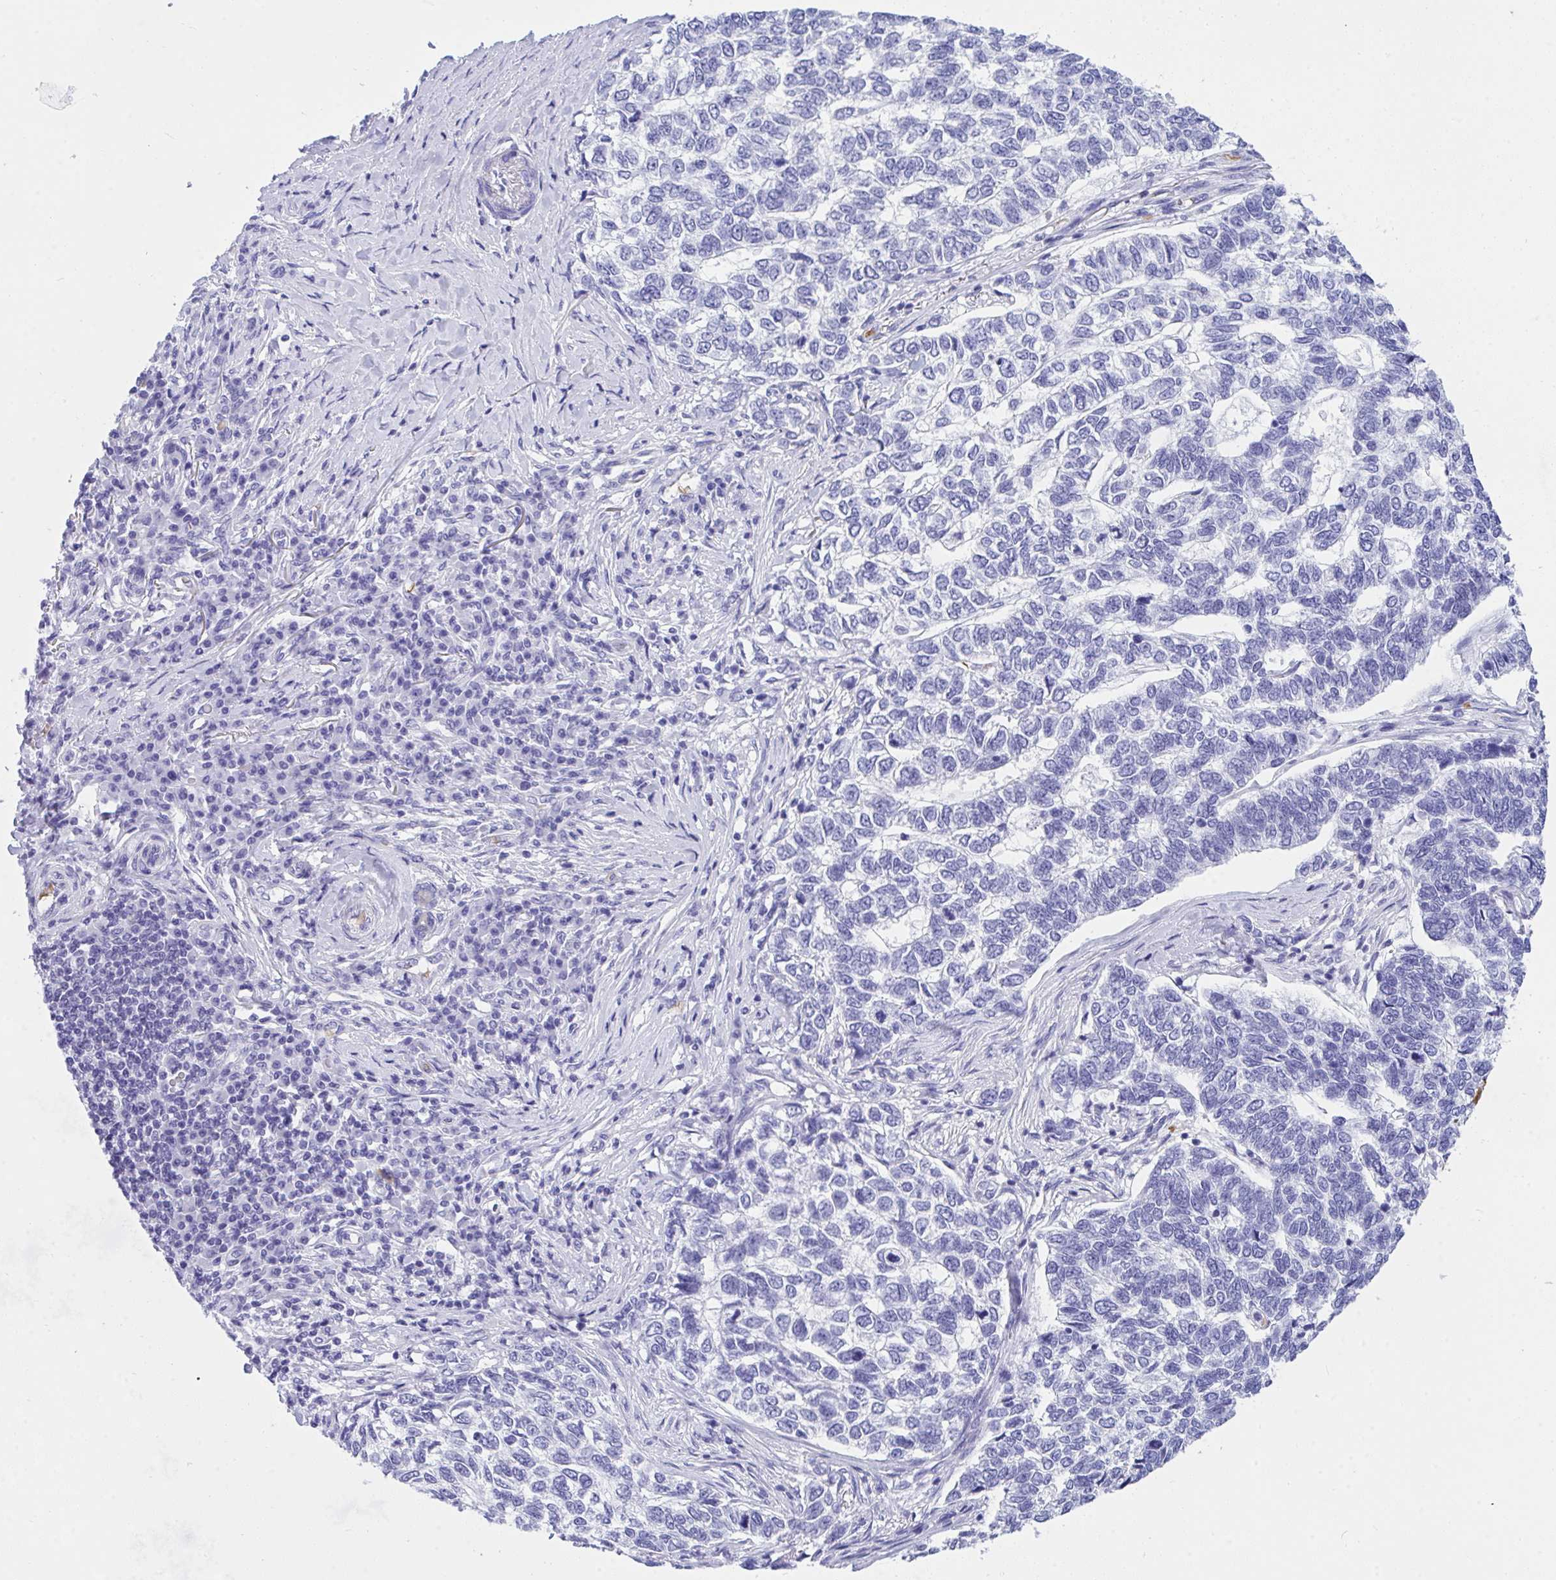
{"staining": {"intensity": "negative", "quantity": "none", "location": "none"}, "tissue": "skin cancer", "cell_type": "Tumor cells", "image_type": "cancer", "snomed": [{"axis": "morphology", "description": "Basal cell carcinoma"}, {"axis": "topography", "description": "Skin"}], "caption": "DAB (3,3'-diaminobenzidine) immunohistochemical staining of basal cell carcinoma (skin) demonstrates no significant expression in tumor cells.", "gene": "ANK1", "patient": {"sex": "female", "age": 65}}